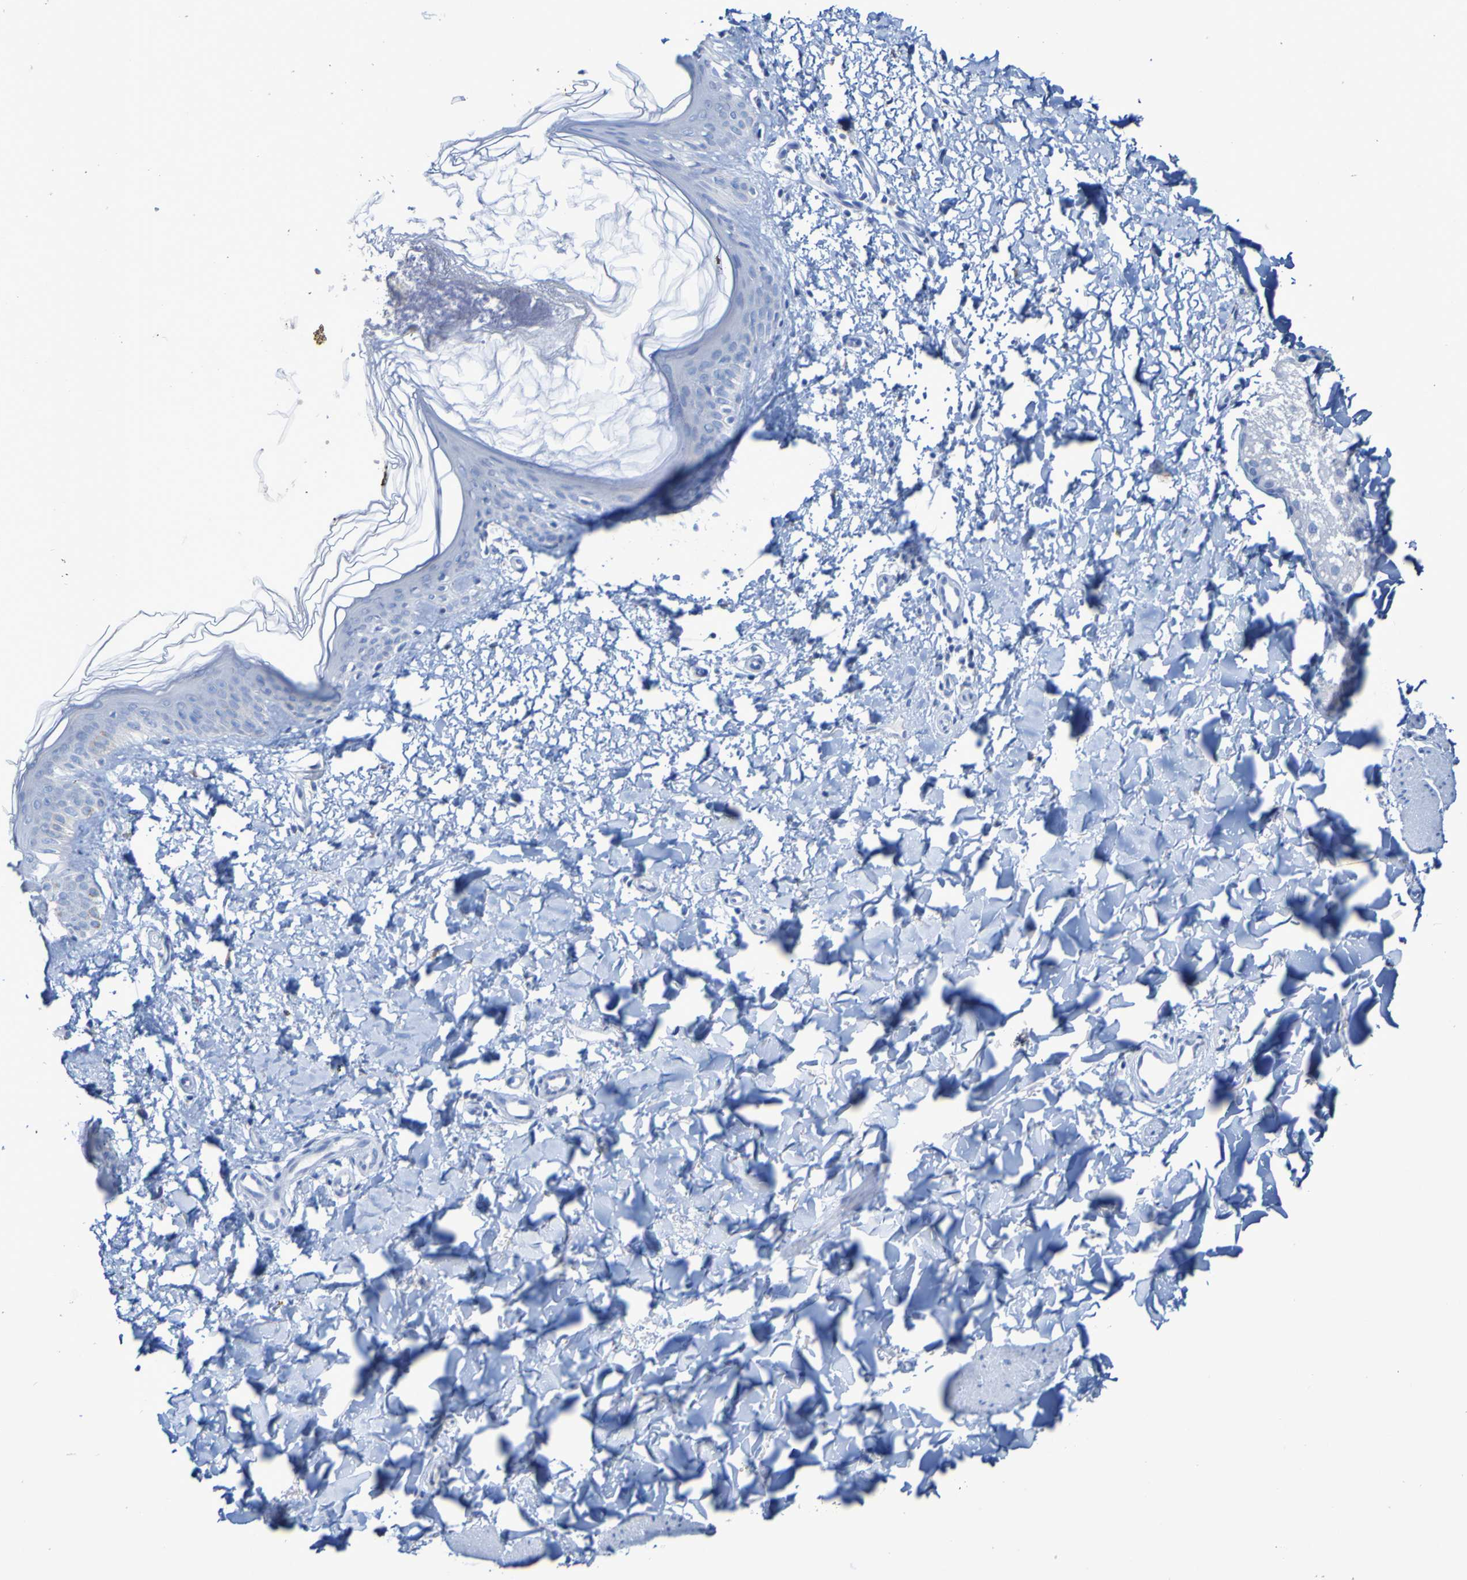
{"staining": {"intensity": "negative", "quantity": "none", "location": "none"}, "tissue": "skin", "cell_type": "Fibroblasts", "image_type": "normal", "snomed": [{"axis": "morphology", "description": "Normal tissue, NOS"}, {"axis": "topography", "description": "Skin"}], "caption": "Fibroblasts are negative for brown protein staining in normal skin. Nuclei are stained in blue.", "gene": "ACMSD", "patient": {"sex": "female", "age": 41}}